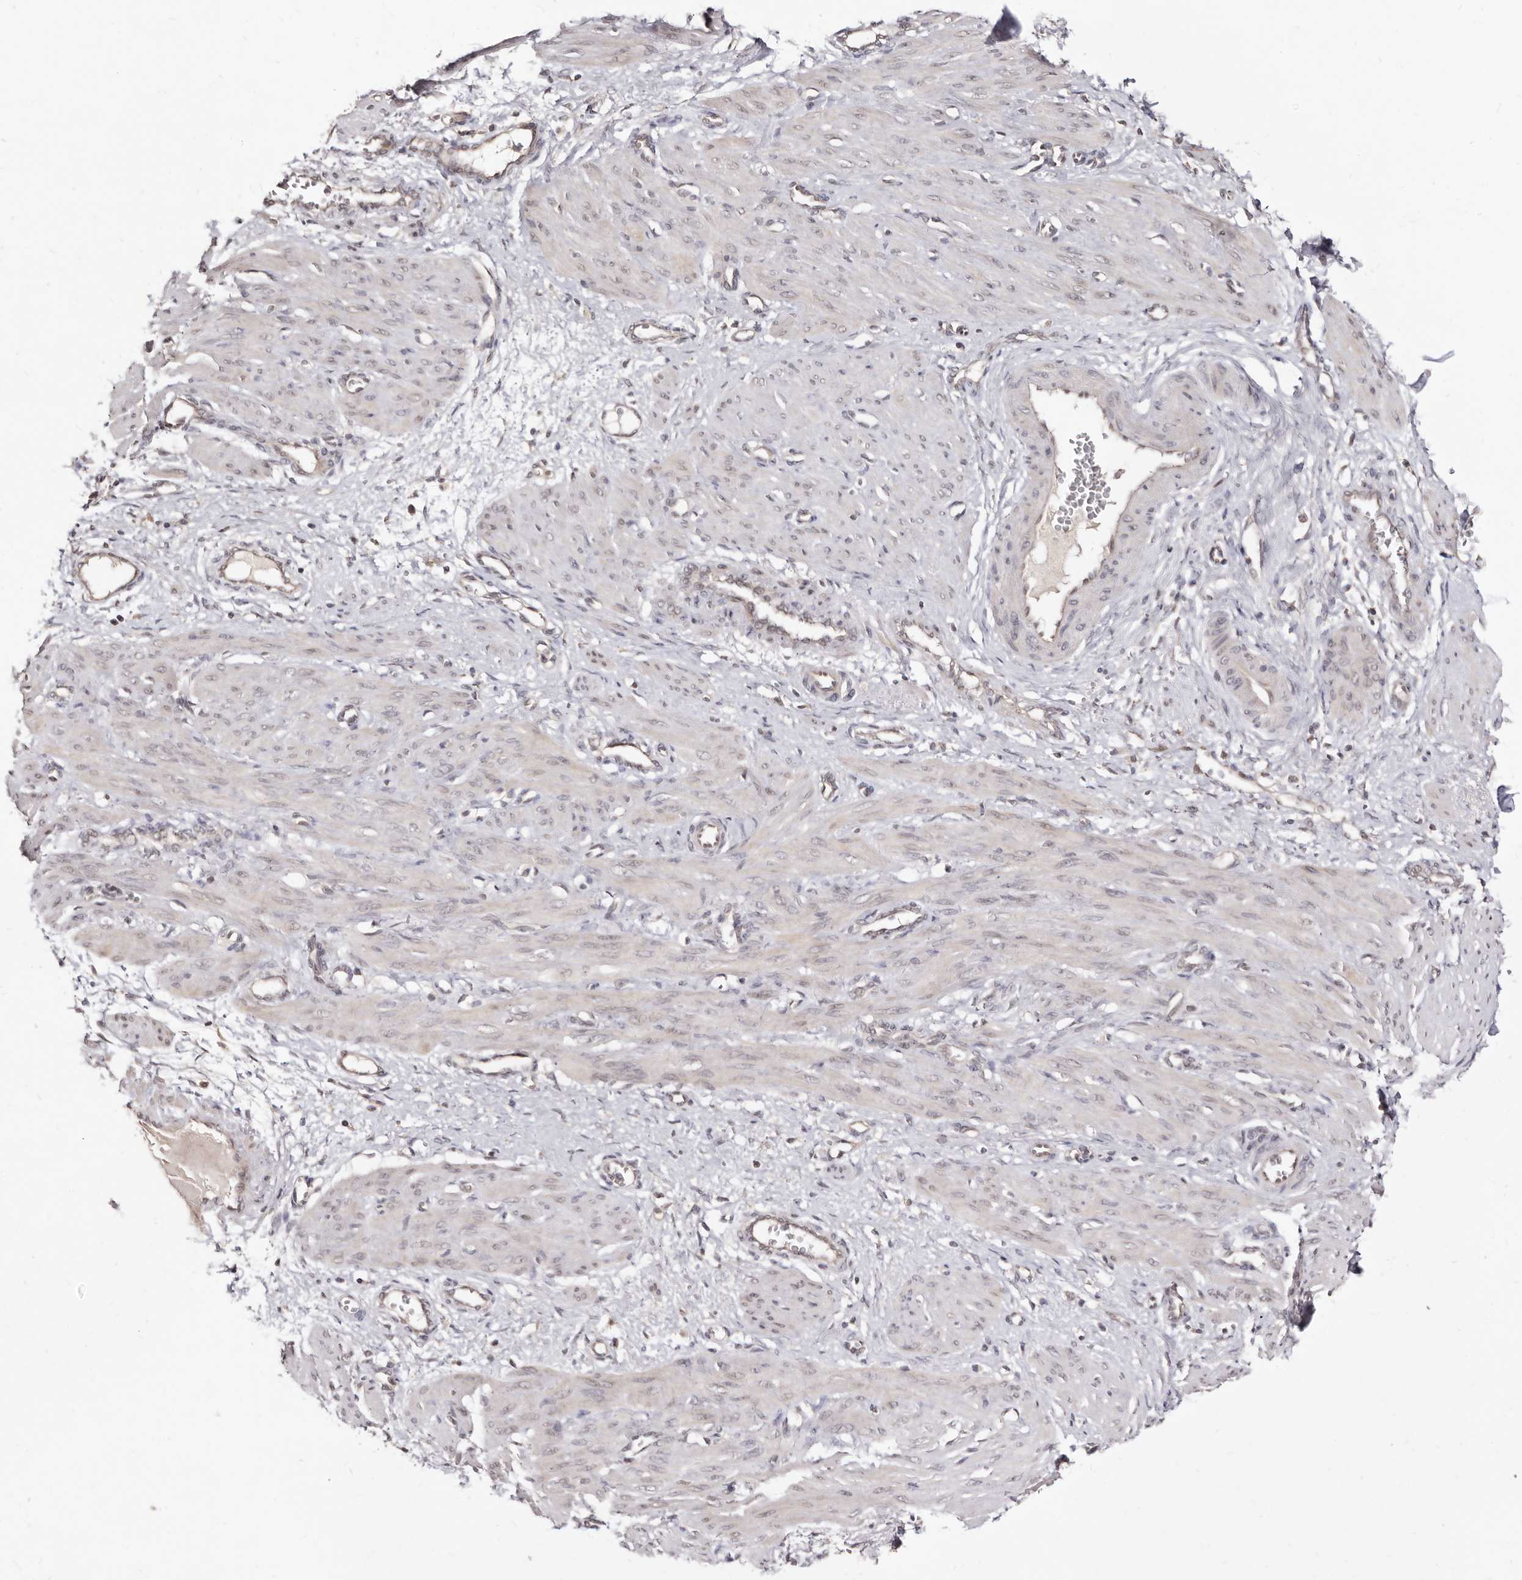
{"staining": {"intensity": "weak", "quantity": "<25%", "location": "cytoplasmic/membranous,nuclear"}, "tissue": "smooth muscle", "cell_type": "Smooth muscle cells", "image_type": "normal", "snomed": [{"axis": "morphology", "description": "Normal tissue, NOS"}, {"axis": "topography", "description": "Endometrium"}], "caption": "An immunohistochemistry (IHC) micrograph of normal smooth muscle is shown. There is no staining in smooth muscle cells of smooth muscle.", "gene": "LCORL", "patient": {"sex": "female", "age": 33}}